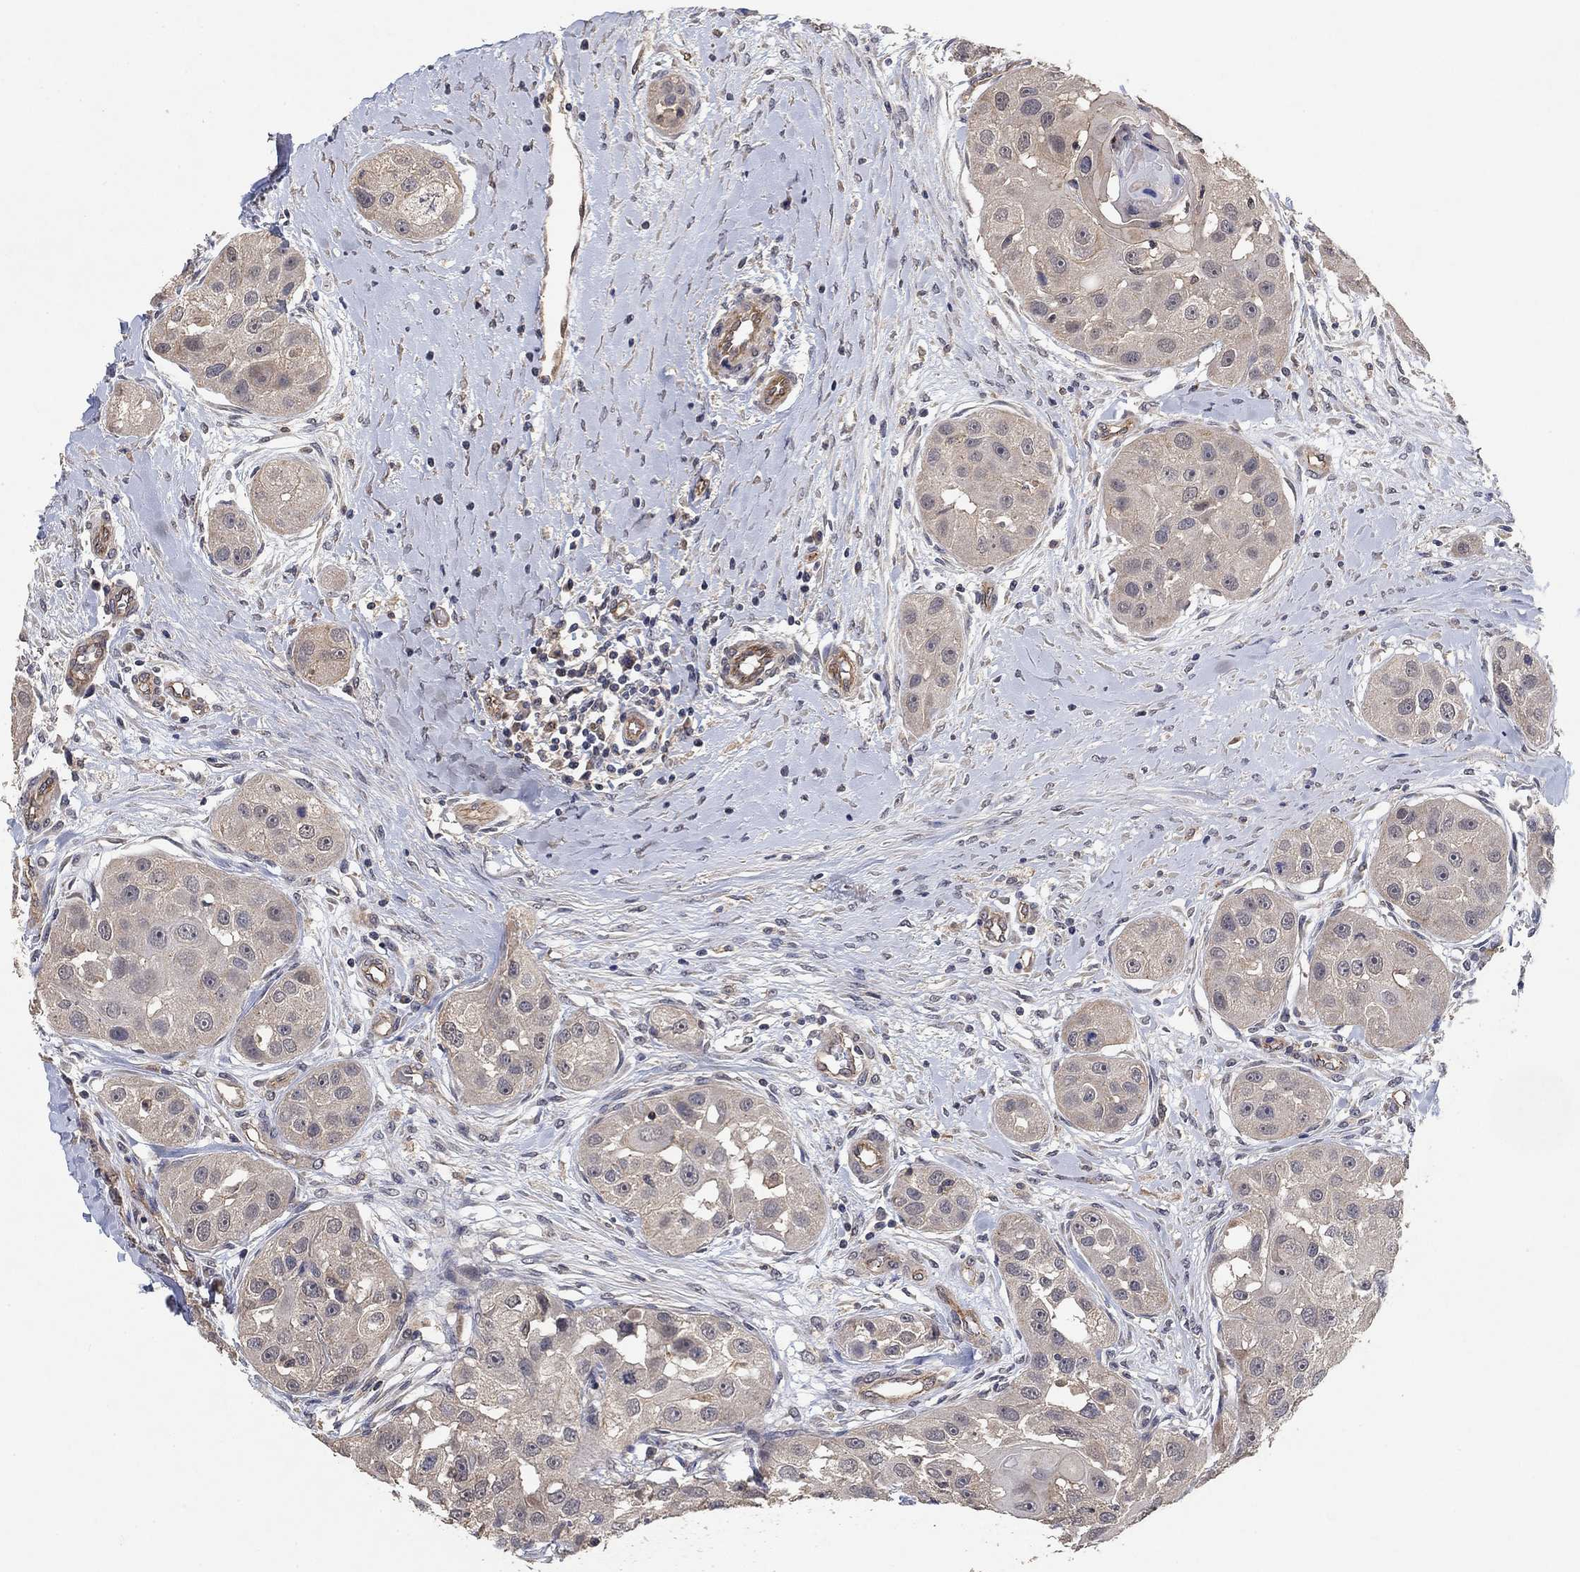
{"staining": {"intensity": "negative", "quantity": "none", "location": "none"}, "tissue": "head and neck cancer", "cell_type": "Tumor cells", "image_type": "cancer", "snomed": [{"axis": "morphology", "description": "Normal tissue, NOS"}, {"axis": "morphology", "description": "Squamous cell carcinoma, NOS"}, {"axis": "topography", "description": "Skeletal muscle"}, {"axis": "topography", "description": "Head-Neck"}], "caption": "There is no significant expression in tumor cells of squamous cell carcinoma (head and neck). (DAB (3,3'-diaminobenzidine) IHC with hematoxylin counter stain).", "gene": "MCUR1", "patient": {"sex": "male", "age": 51}}